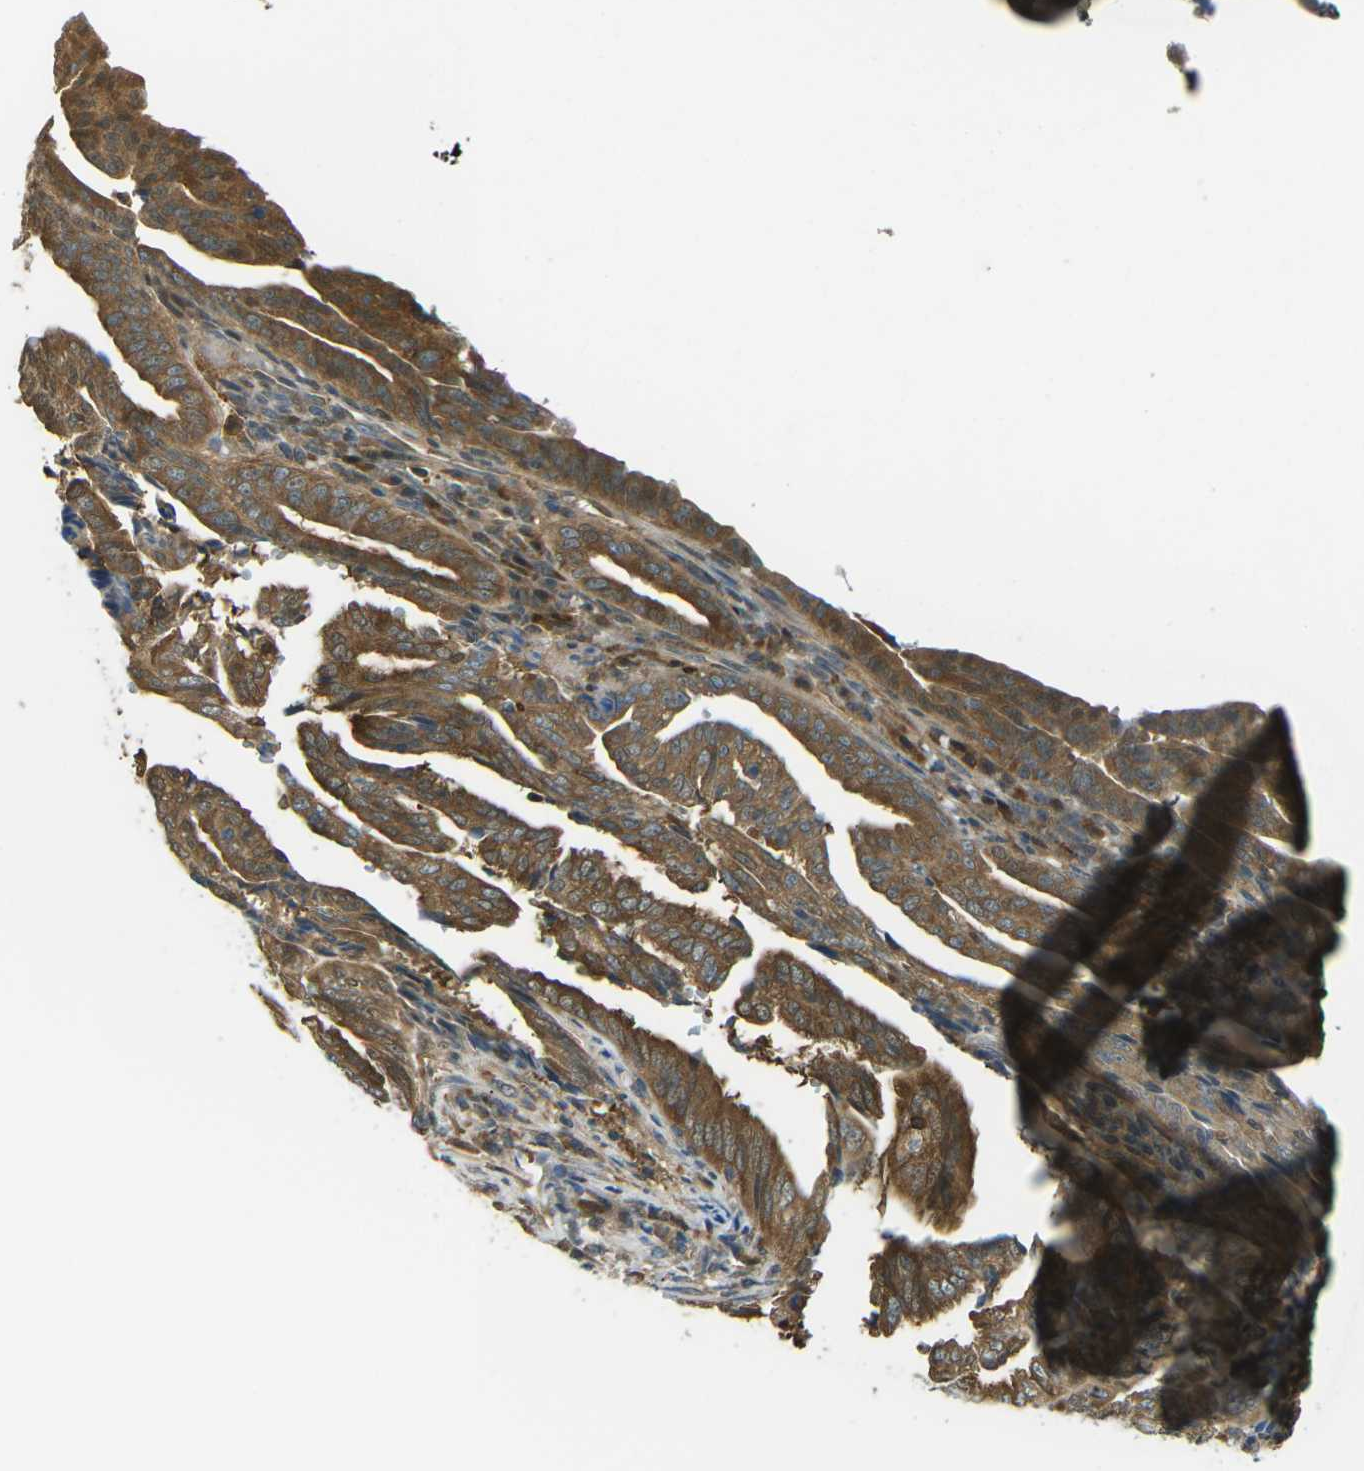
{"staining": {"intensity": "moderate", "quantity": ">75%", "location": "cytoplasmic/membranous"}, "tissue": "endometrial cancer", "cell_type": "Tumor cells", "image_type": "cancer", "snomed": [{"axis": "morphology", "description": "Adenocarcinoma, NOS"}, {"axis": "topography", "description": "Endometrium"}], "caption": "The micrograph demonstrates staining of endometrial adenocarcinoma, revealing moderate cytoplasmic/membranous protein expression (brown color) within tumor cells.", "gene": "PIEZO2", "patient": {"sex": "female", "age": 58}}